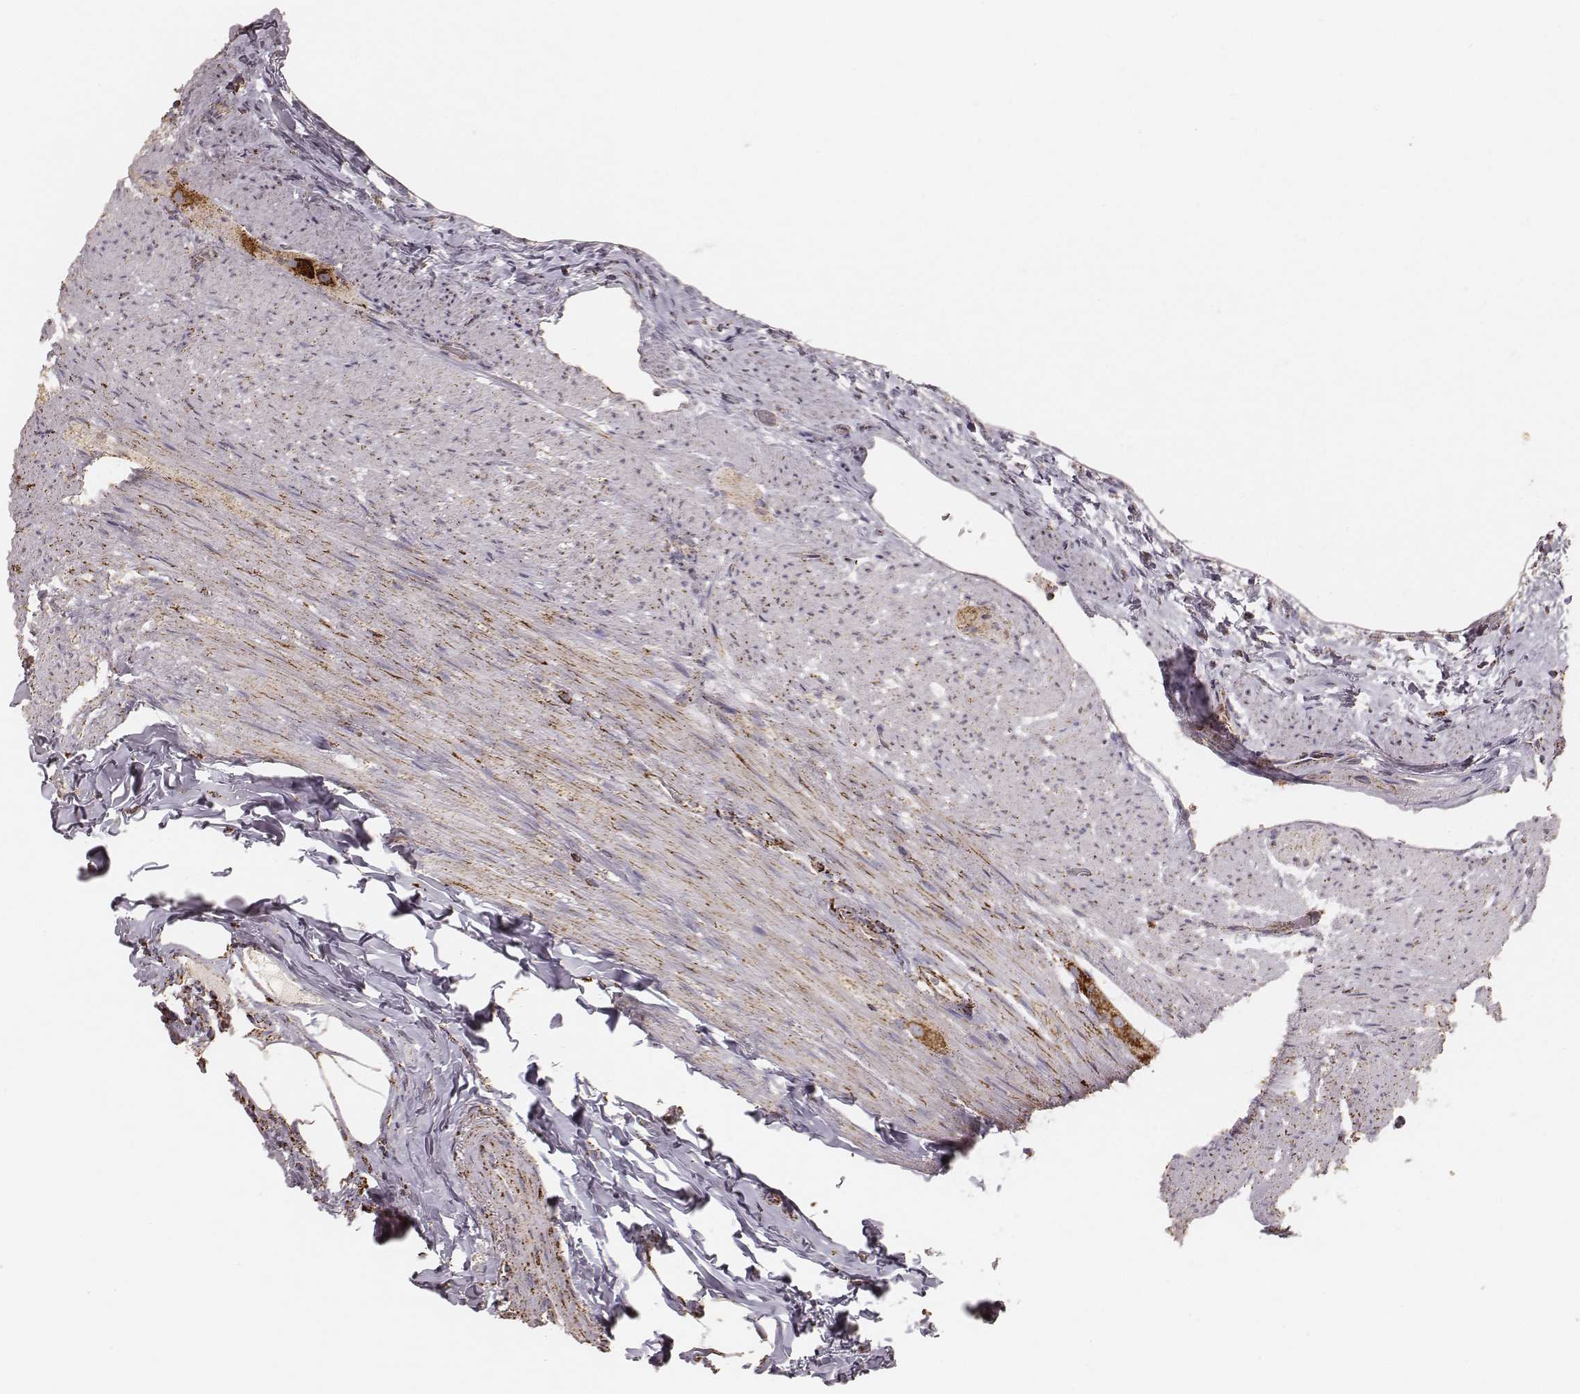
{"staining": {"intensity": "strong", "quantity": ">75%", "location": "cytoplasmic/membranous"}, "tissue": "appendix", "cell_type": "Glandular cells", "image_type": "normal", "snomed": [{"axis": "morphology", "description": "Normal tissue, NOS"}, {"axis": "topography", "description": "Appendix"}], "caption": "This is an image of IHC staining of unremarkable appendix, which shows strong expression in the cytoplasmic/membranous of glandular cells.", "gene": "CS", "patient": {"sex": "male", "age": 47}}